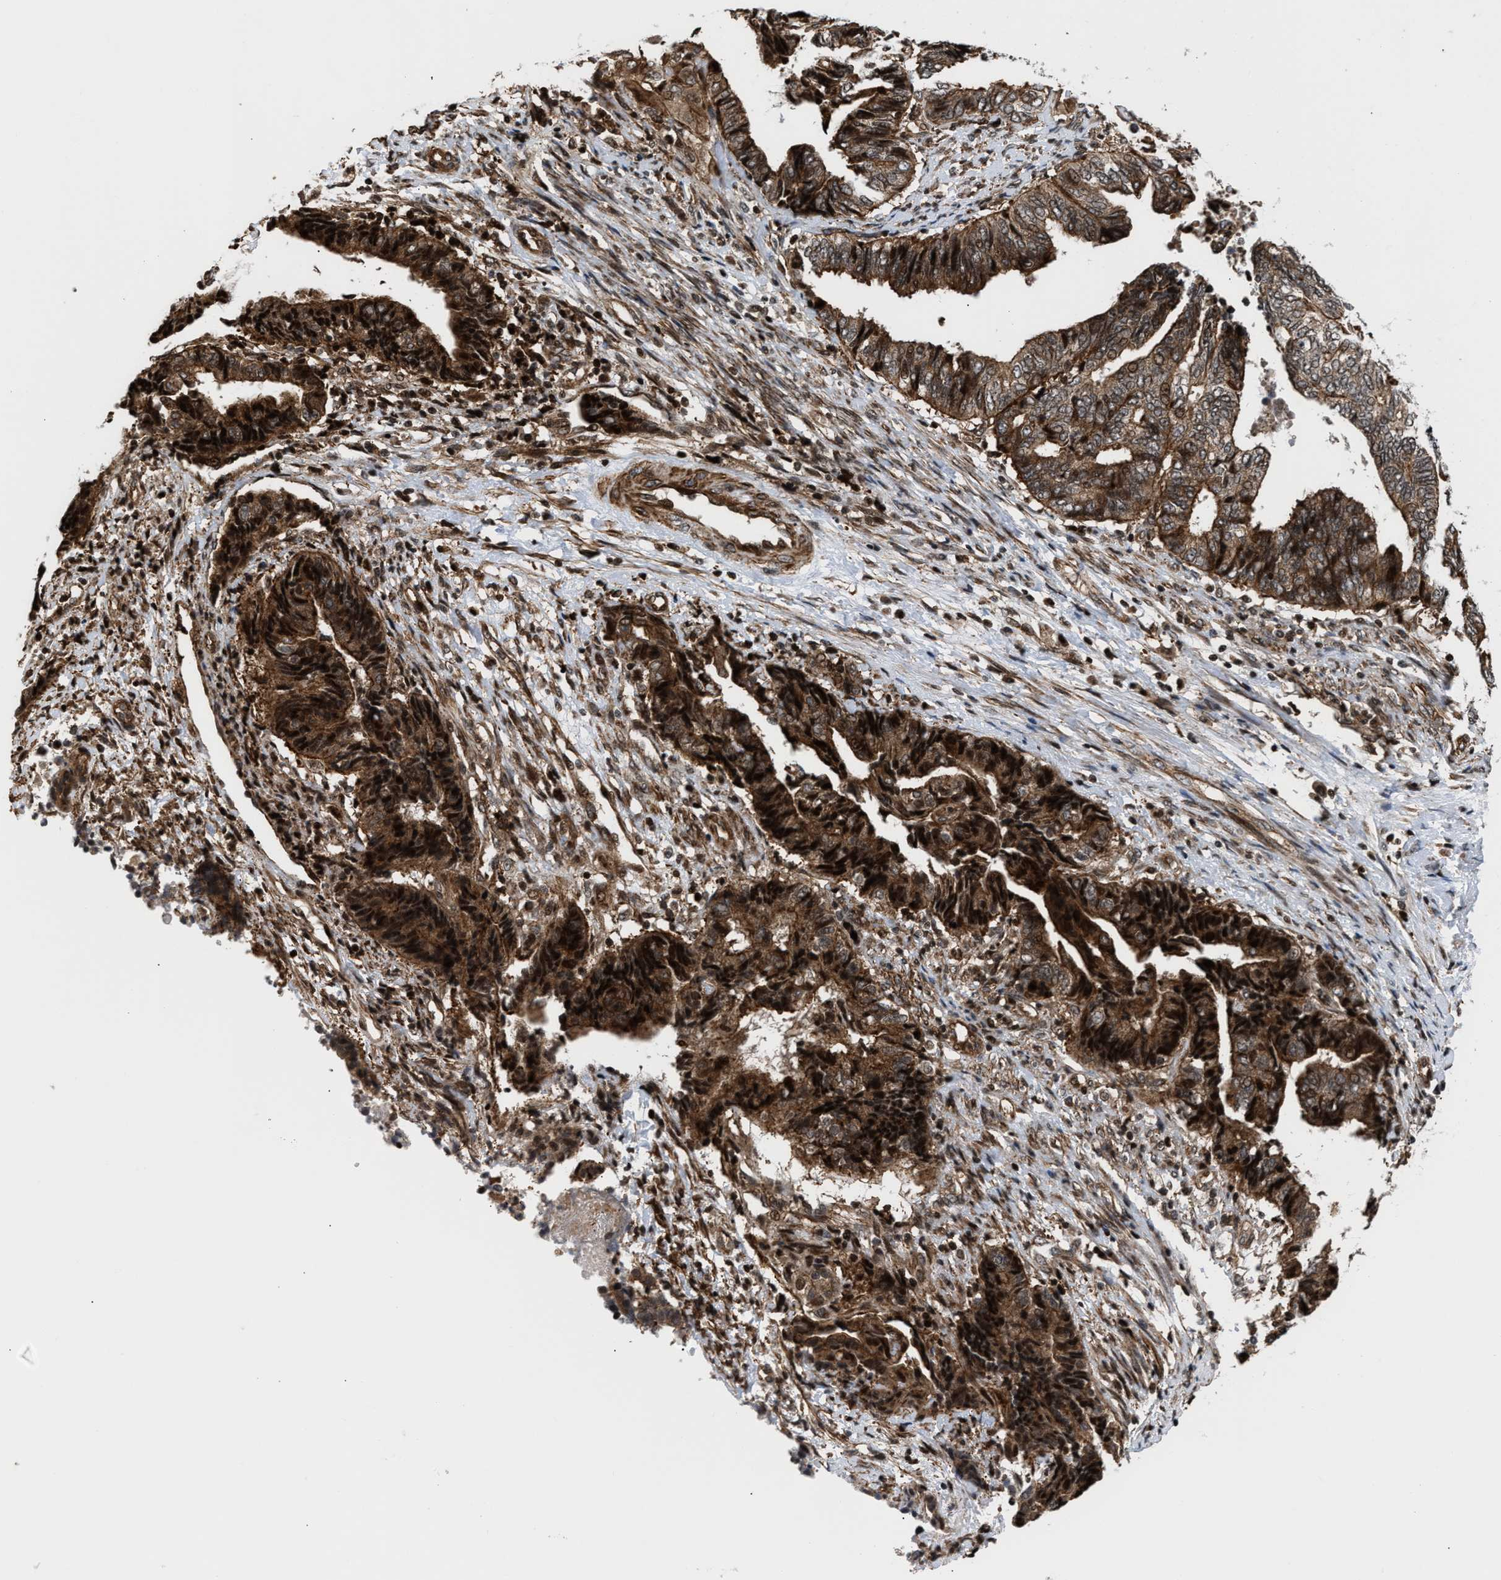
{"staining": {"intensity": "strong", "quantity": ">75%", "location": "cytoplasmic/membranous,nuclear"}, "tissue": "endometrial cancer", "cell_type": "Tumor cells", "image_type": "cancer", "snomed": [{"axis": "morphology", "description": "Adenocarcinoma, NOS"}, {"axis": "topography", "description": "Uterus"}, {"axis": "topography", "description": "Endometrium"}], "caption": "About >75% of tumor cells in endometrial cancer exhibit strong cytoplasmic/membranous and nuclear protein staining as visualized by brown immunohistochemical staining.", "gene": "STAU2", "patient": {"sex": "female", "age": 70}}